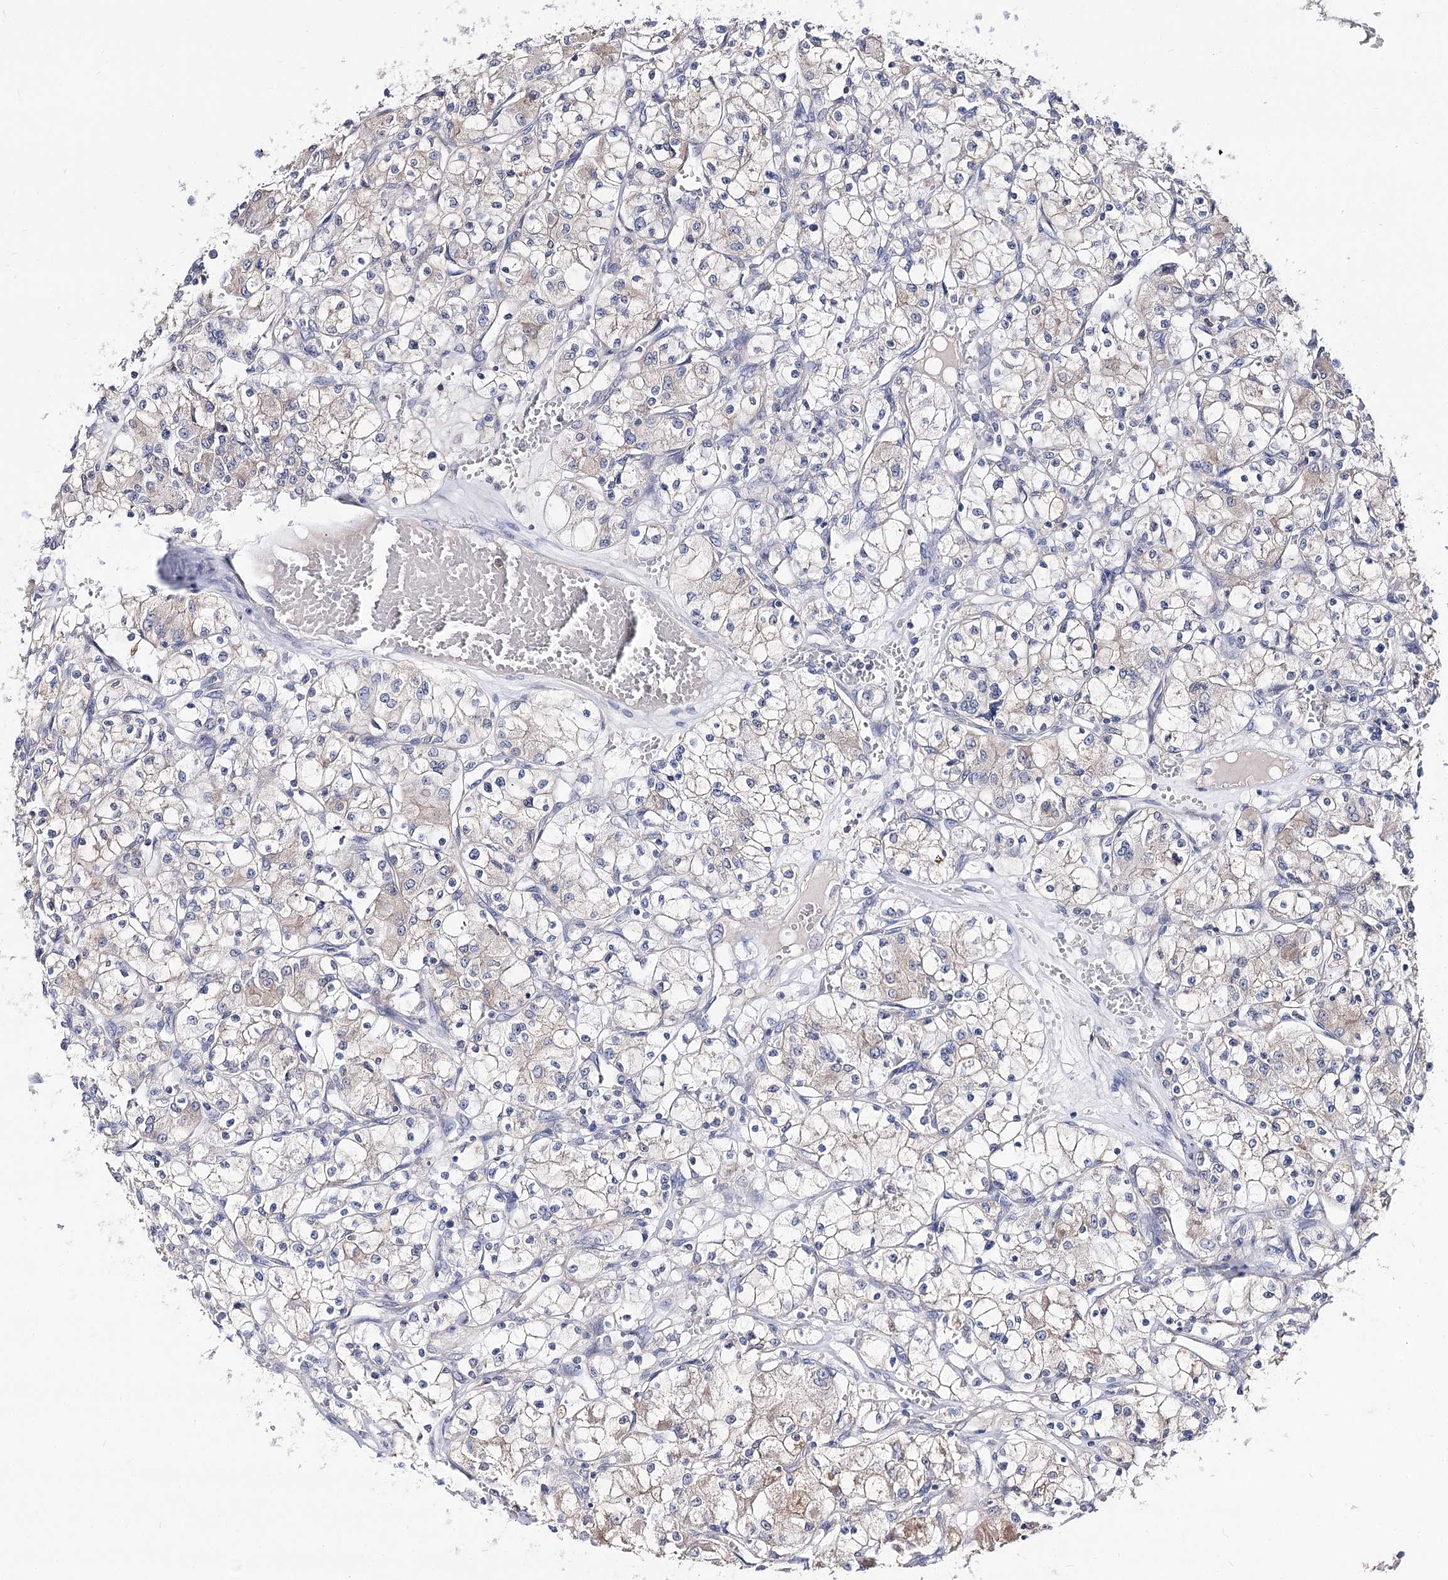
{"staining": {"intensity": "negative", "quantity": "none", "location": "none"}, "tissue": "renal cancer", "cell_type": "Tumor cells", "image_type": "cancer", "snomed": [{"axis": "morphology", "description": "Adenocarcinoma, NOS"}, {"axis": "topography", "description": "Kidney"}], "caption": "Renal cancer was stained to show a protein in brown. There is no significant expression in tumor cells.", "gene": "UGP2", "patient": {"sex": "female", "age": 59}}